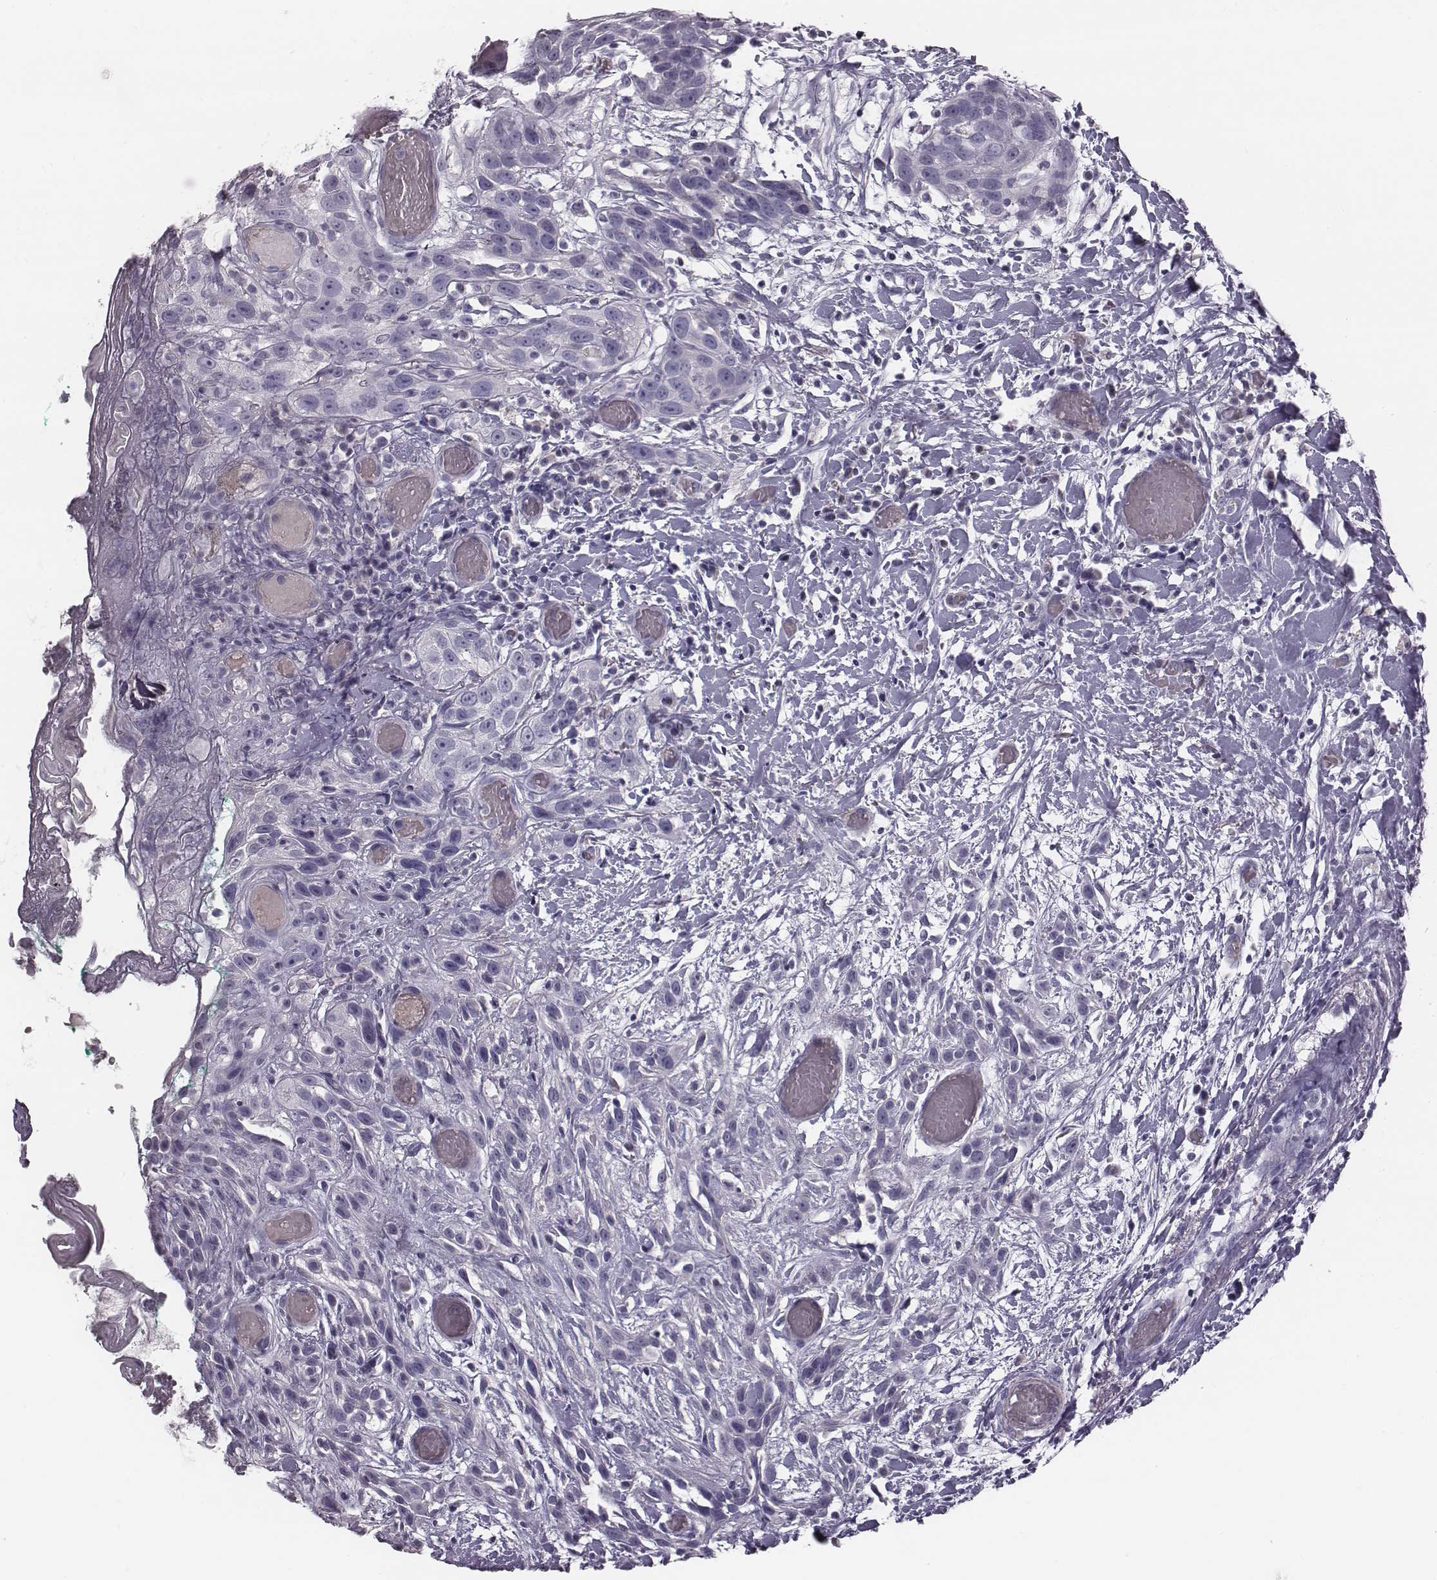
{"staining": {"intensity": "negative", "quantity": "none", "location": "none"}, "tissue": "head and neck cancer", "cell_type": "Tumor cells", "image_type": "cancer", "snomed": [{"axis": "morphology", "description": "Normal tissue, NOS"}, {"axis": "morphology", "description": "Squamous cell carcinoma, NOS"}, {"axis": "topography", "description": "Oral tissue"}, {"axis": "topography", "description": "Salivary gland"}, {"axis": "topography", "description": "Head-Neck"}], "caption": "Immunohistochemical staining of squamous cell carcinoma (head and neck) displays no significant expression in tumor cells.", "gene": "CRISP1", "patient": {"sex": "female", "age": 62}}